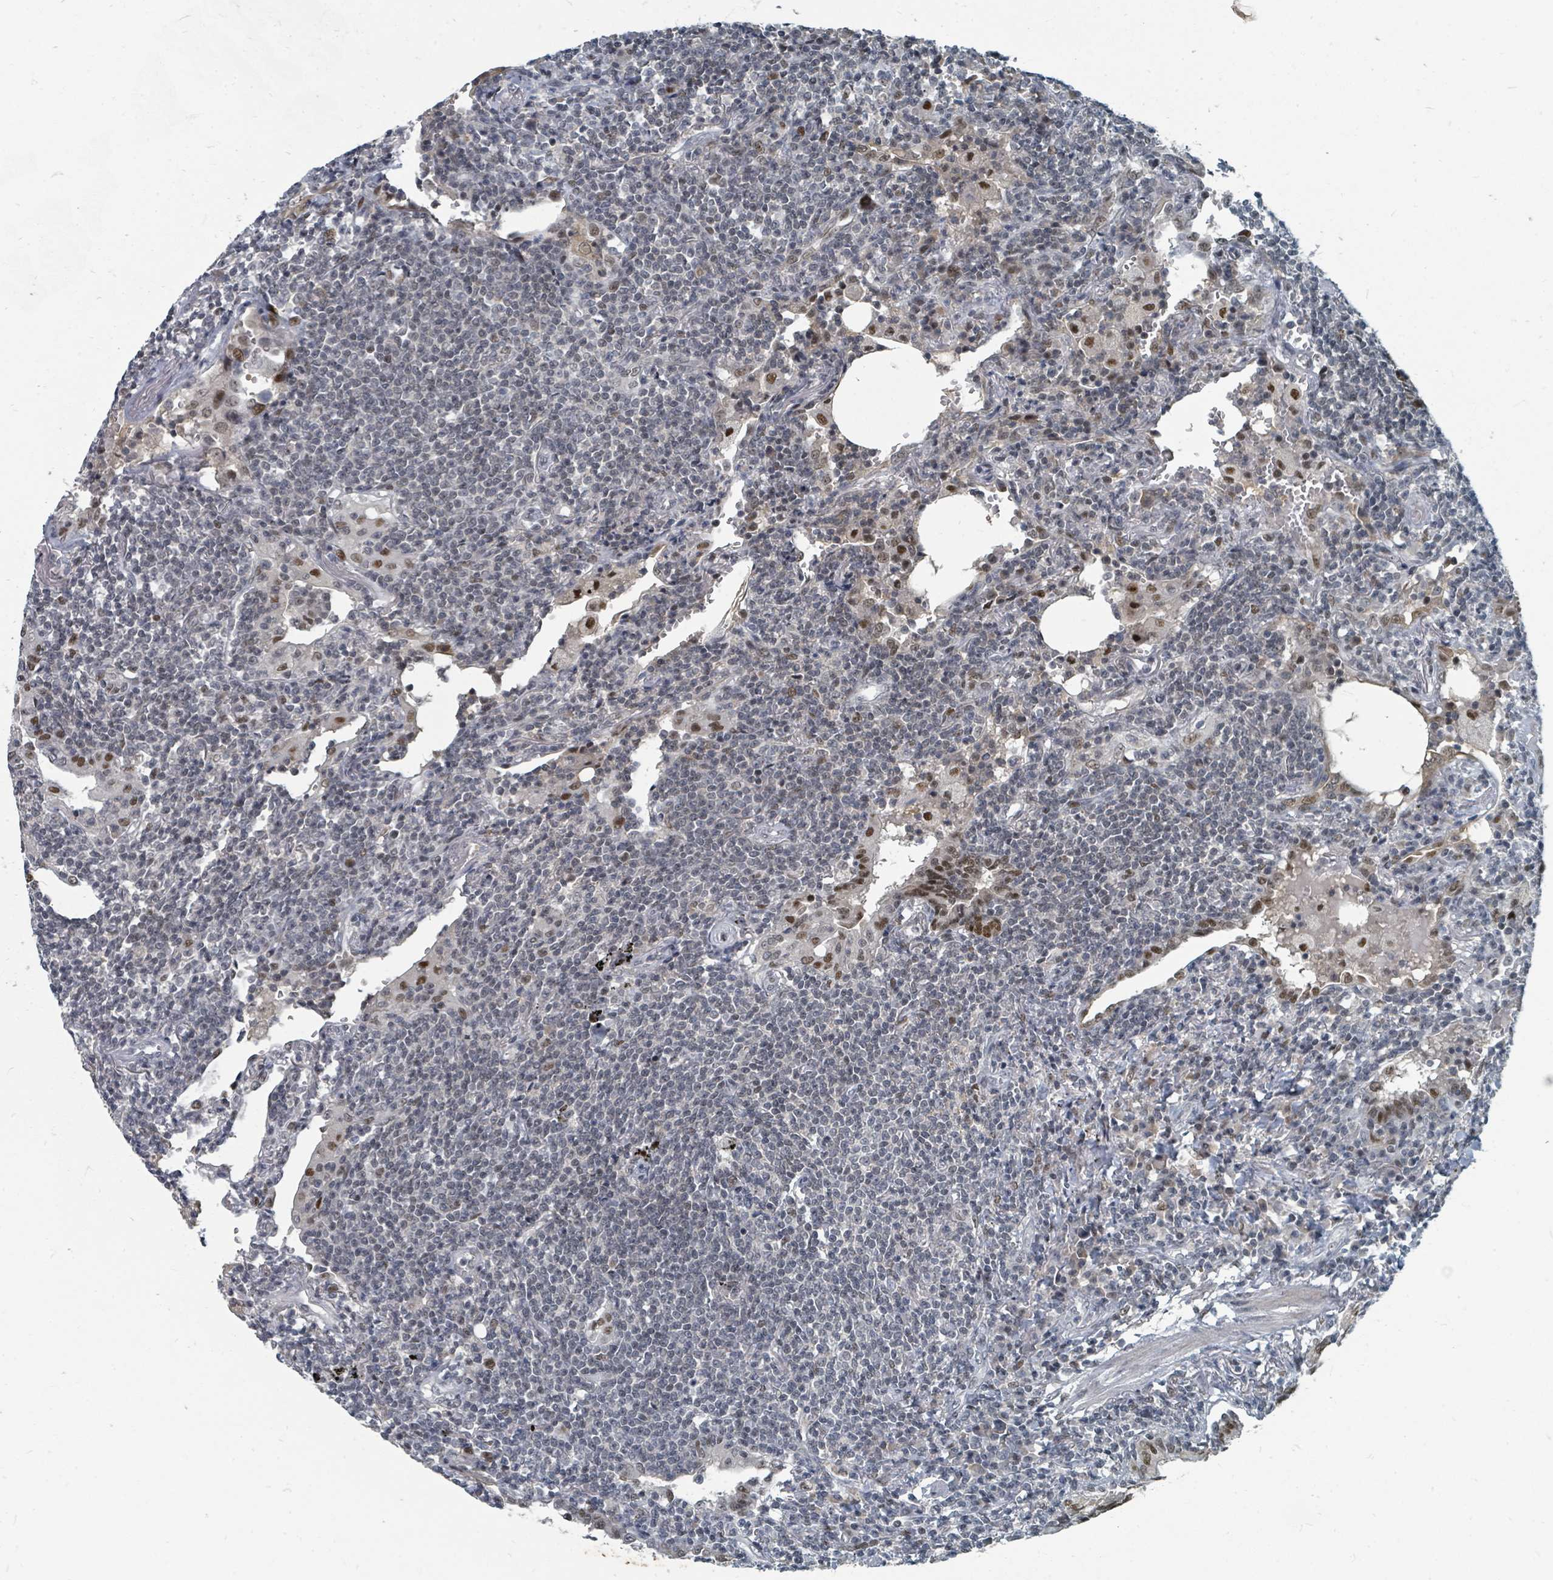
{"staining": {"intensity": "negative", "quantity": "none", "location": "none"}, "tissue": "lymphoma", "cell_type": "Tumor cells", "image_type": "cancer", "snomed": [{"axis": "morphology", "description": "Malignant lymphoma, non-Hodgkin's type, Low grade"}, {"axis": "topography", "description": "Lung"}], "caption": "Tumor cells show no significant positivity in lymphoma.", "gene": "UCK1", "patient": {"sex": "female", "age": 71}}